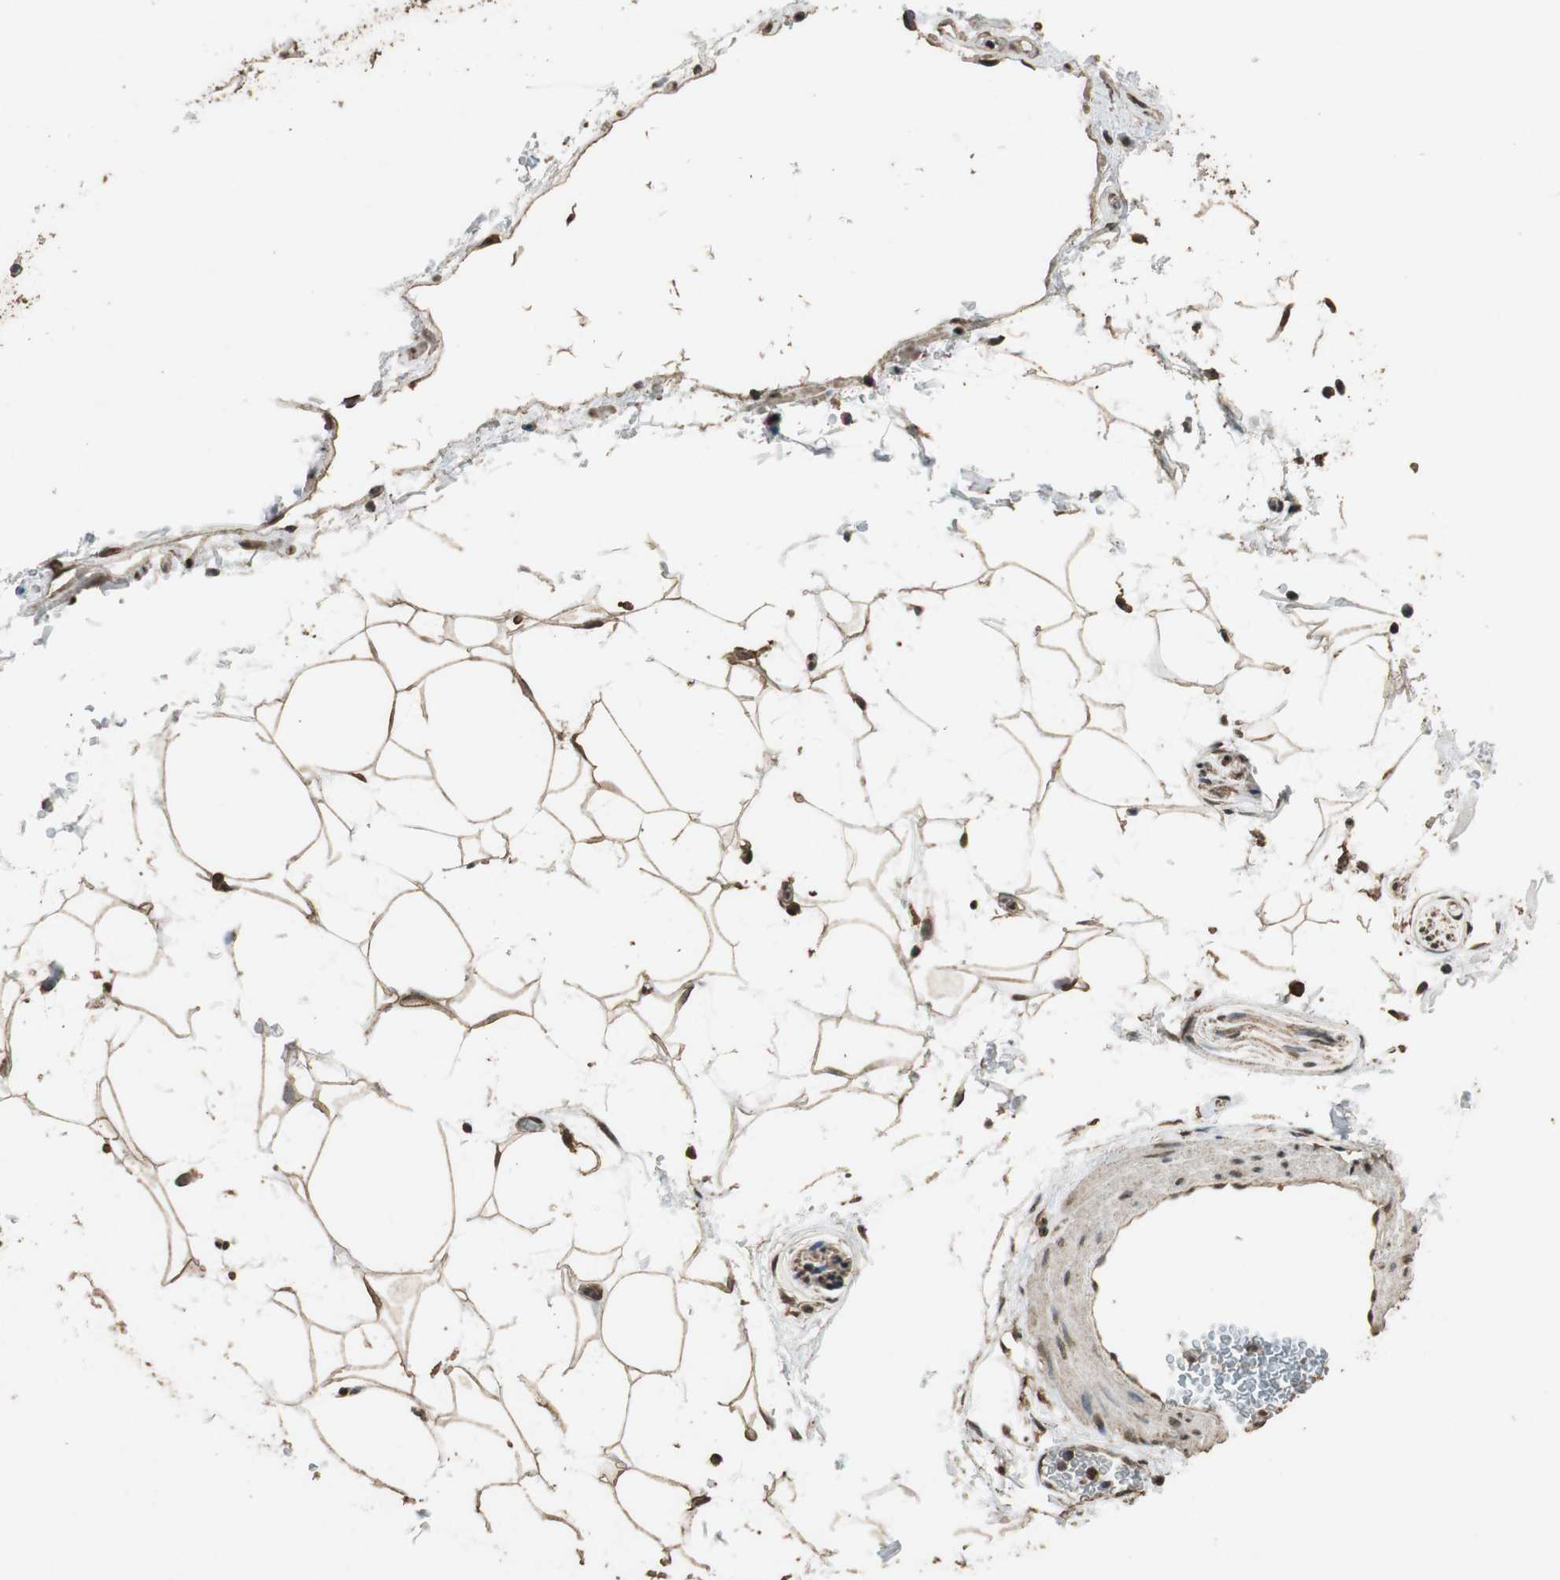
{"staining": {"intensity": "strong", "quantity": ">75%", "location": "cytoplasmic/membranous,nuclear"}, "tissue": "adipose tissue", "cell_type": "Adipocytes", "image_type": "normal", "snomed": [{"axis": "morphology", "description": "Normal tissue, NOS"}, {"axis": "topography", "description": "Soft tissue"}], "caption": "Immunohistochemistry (IHC) (DAB) staining of unremarkable human adipose tissue demonstrates strong cytoplasmic/membranous,nuclear protein expression in approximately >75% of adipocytes. The staining was performed using DAB to visualize the protein expression in brown, while the nuclei were stained in blue with hematoxylin (Magnification: 20x).", "gene": "PPP1R13B", "patient": {"sex": "male", "age": 72}}